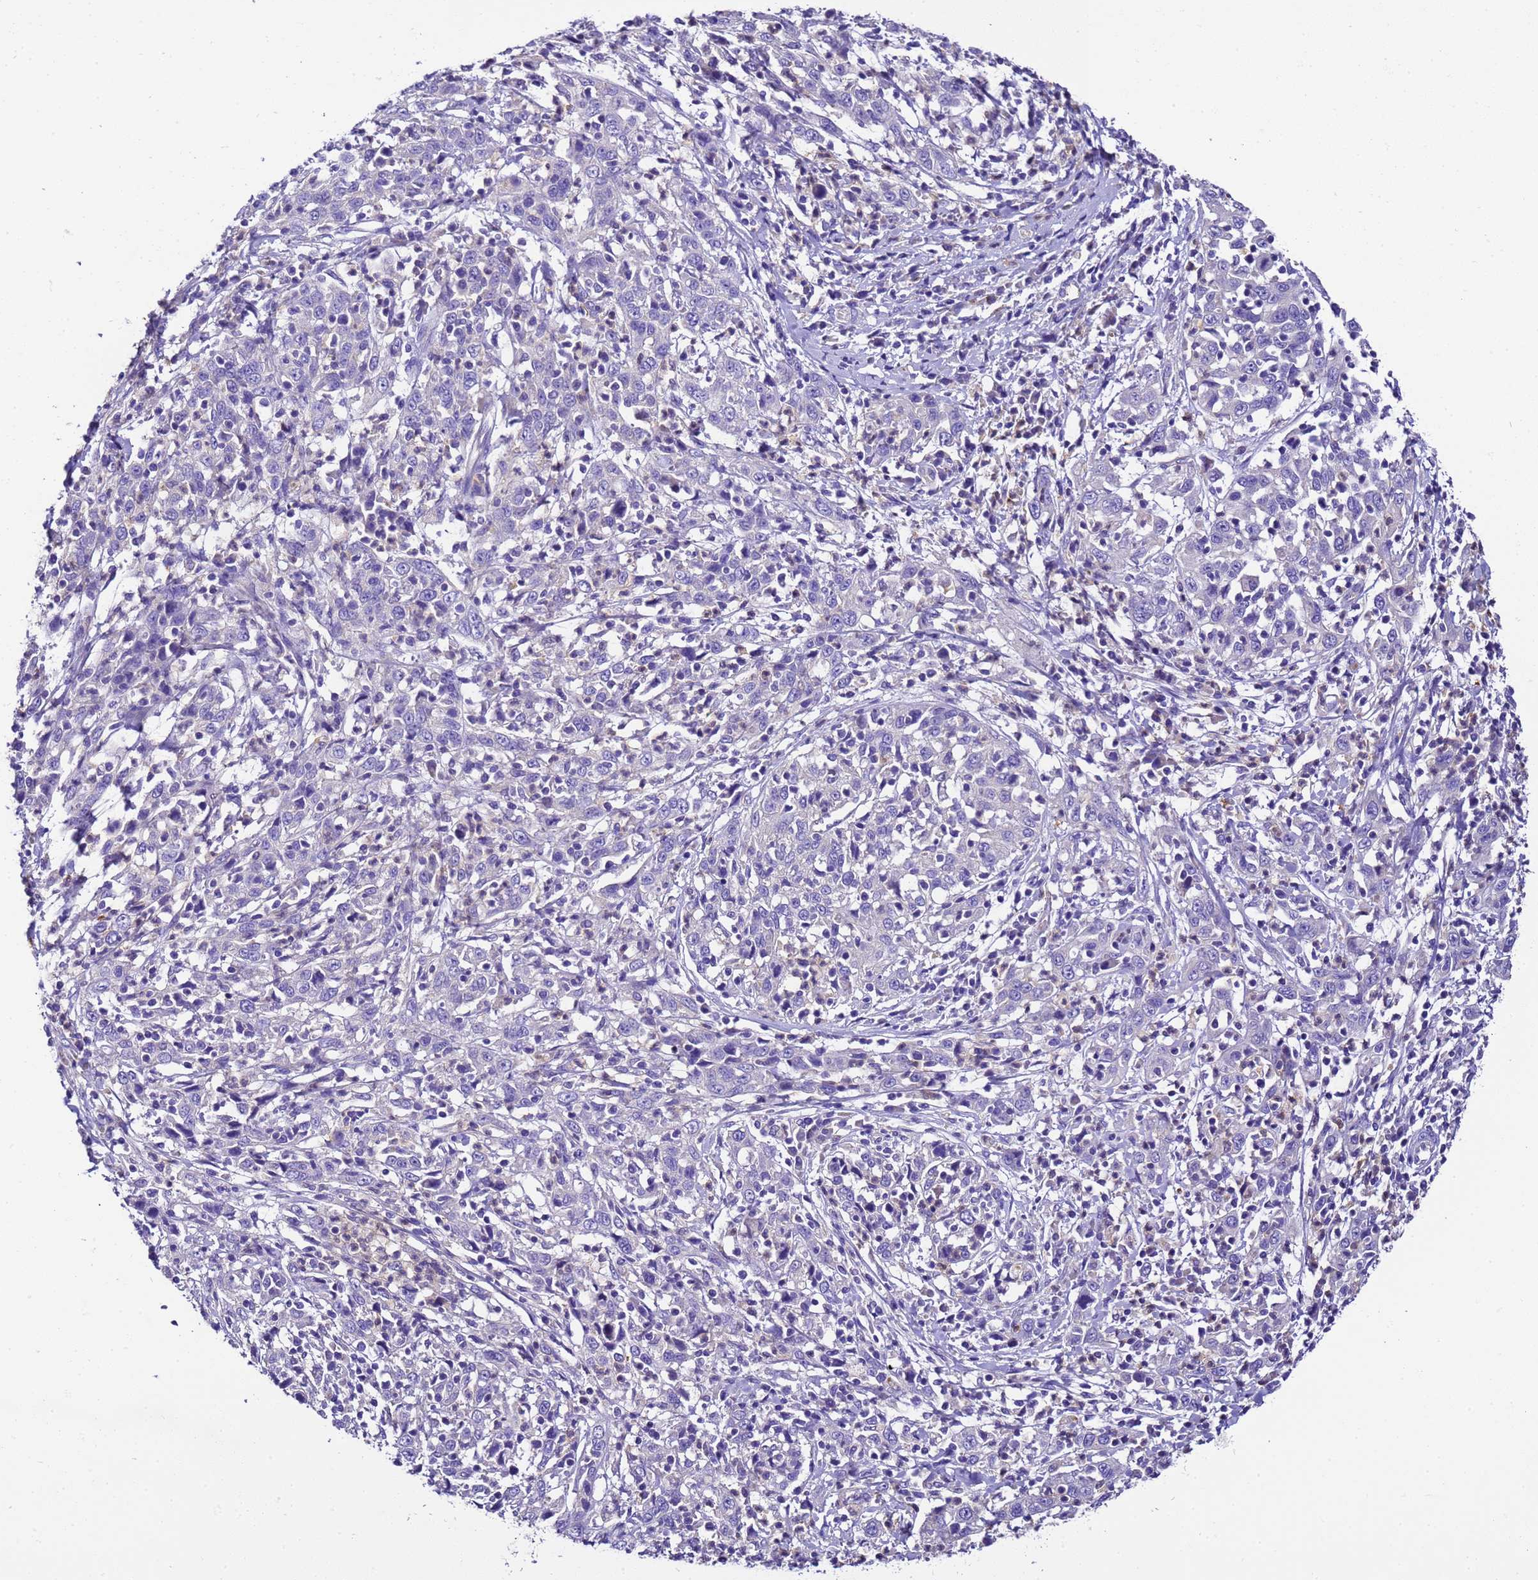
{"staining": {"intensity": "negative", "quantity": "none", "location": "none"}, "tissue": "cervical cancer", "cell_type": "Tumor cells", "image_type": "cancer", "snomed": [{"axis": "morphology", "description": "Squamous cell carcinoma, NOS"}, {"axis": "topography", "description": "Cervix"}], "caption": "IHC micrograph of neoplastic tissue: cervical squamous cell carcinoma stained with DAB demonstrates no significant protein expression in tumor cells. (DAB (3,3'-diaminobenzidine) immunohistochemistry, high magnification).", "gene": "UGT2A1", "patient": {"sex": "female", "age": 46}}